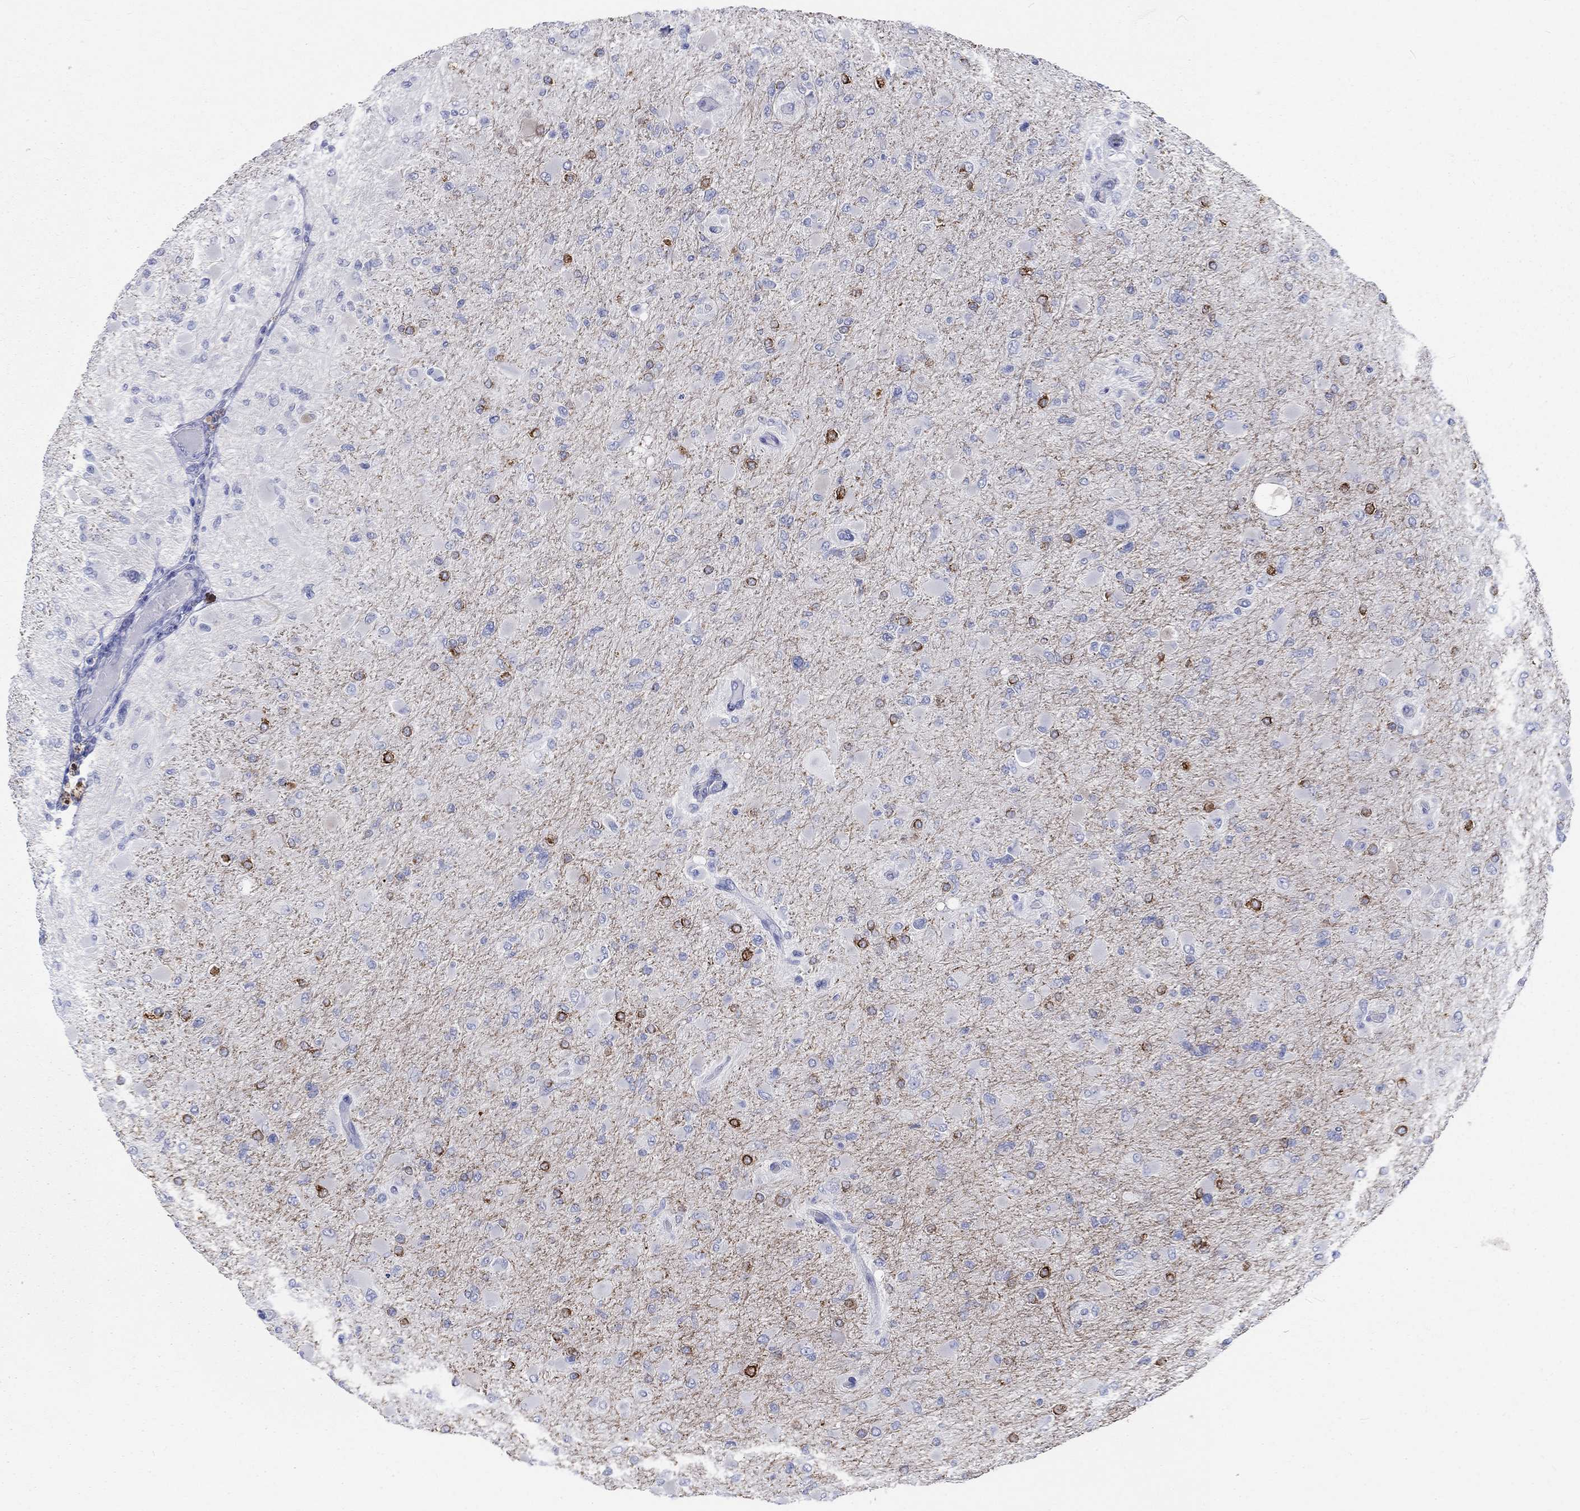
{"staining": {"intensity": "strong", "quantity": "<25%", "location": "cytoplasmic/membranous"}, "tissue": "glioma", "cell_type": "Tumor cells", "image_type": "cancer", "snomed": [{"axis": "morphology", "description": "Glioma, malignant, High grade"}, {"axis": "topography", "description": "Cerebral cortex"}], "caption": "Immunohistochemistry (DAB (3,3'-diaminobenzidine)) staining of human glioma exhibits strong cytoplasmic/membranous protein expression in approximately <25% of tumor cells.", "gene": "SPATA9", "patient": {"sex": "female", "age": 36}}